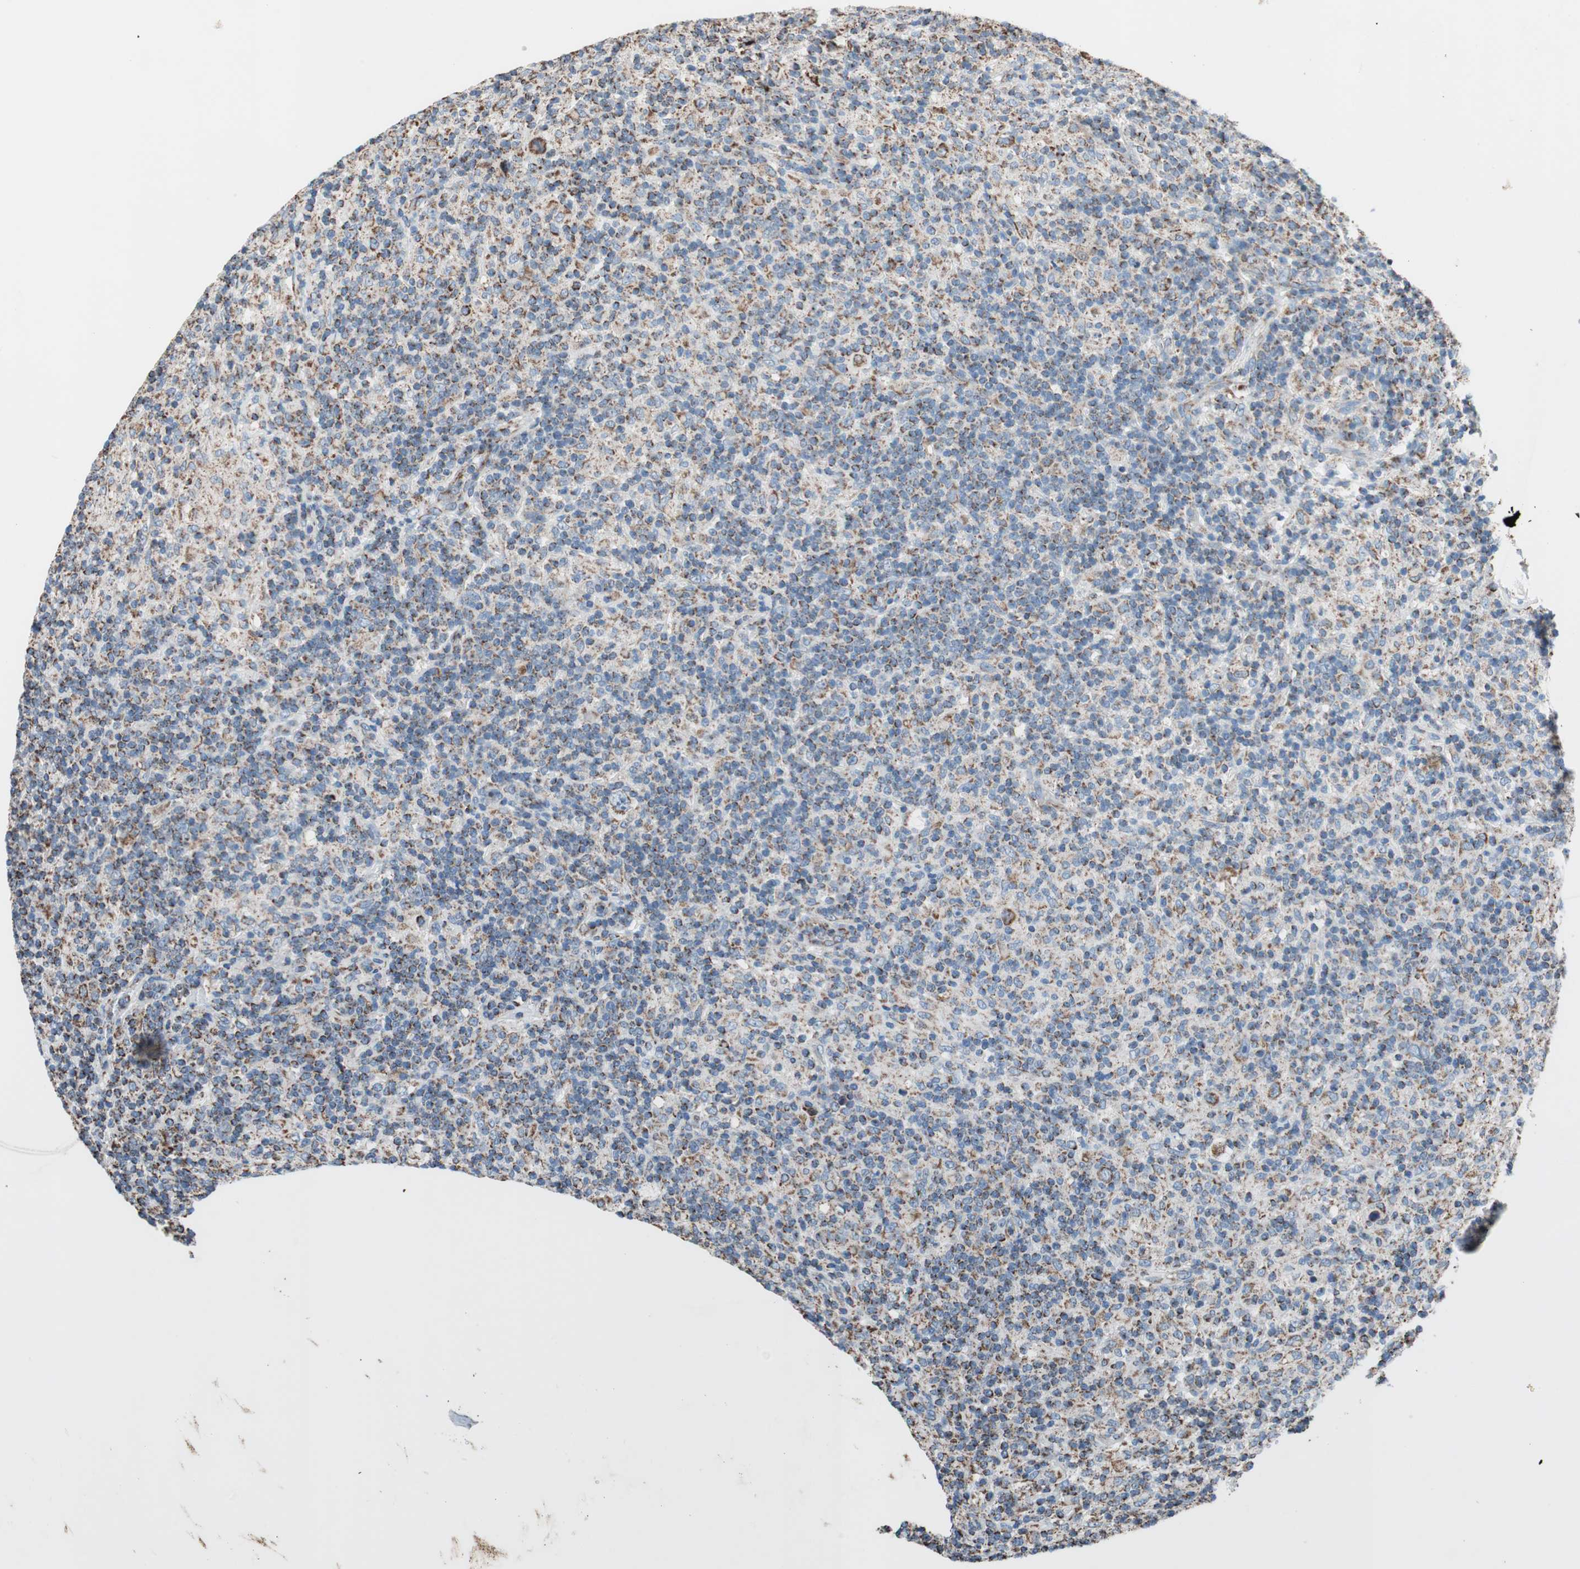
{"staining": {"intensity": "moderate", "quantity": "25%-75%", "location": "cytoplasmic/membranous"}, "tissue": "lymphoma", "cell_type": "Tumor cells", "image_type": "cancer", "snomed": [{"axis": "morphology", "description": "Hodgkin's disease, NOS"}, {"axis": "topography", "description": "Lymph node"}], "caption": "Lymphoma stained with IHC reveals moderate cytoplasmic/membranous positivity in approximately 25%-75% of tumor cells.", "gene": "PCSK4", "patient": {"sex": "male", "age": 70}}